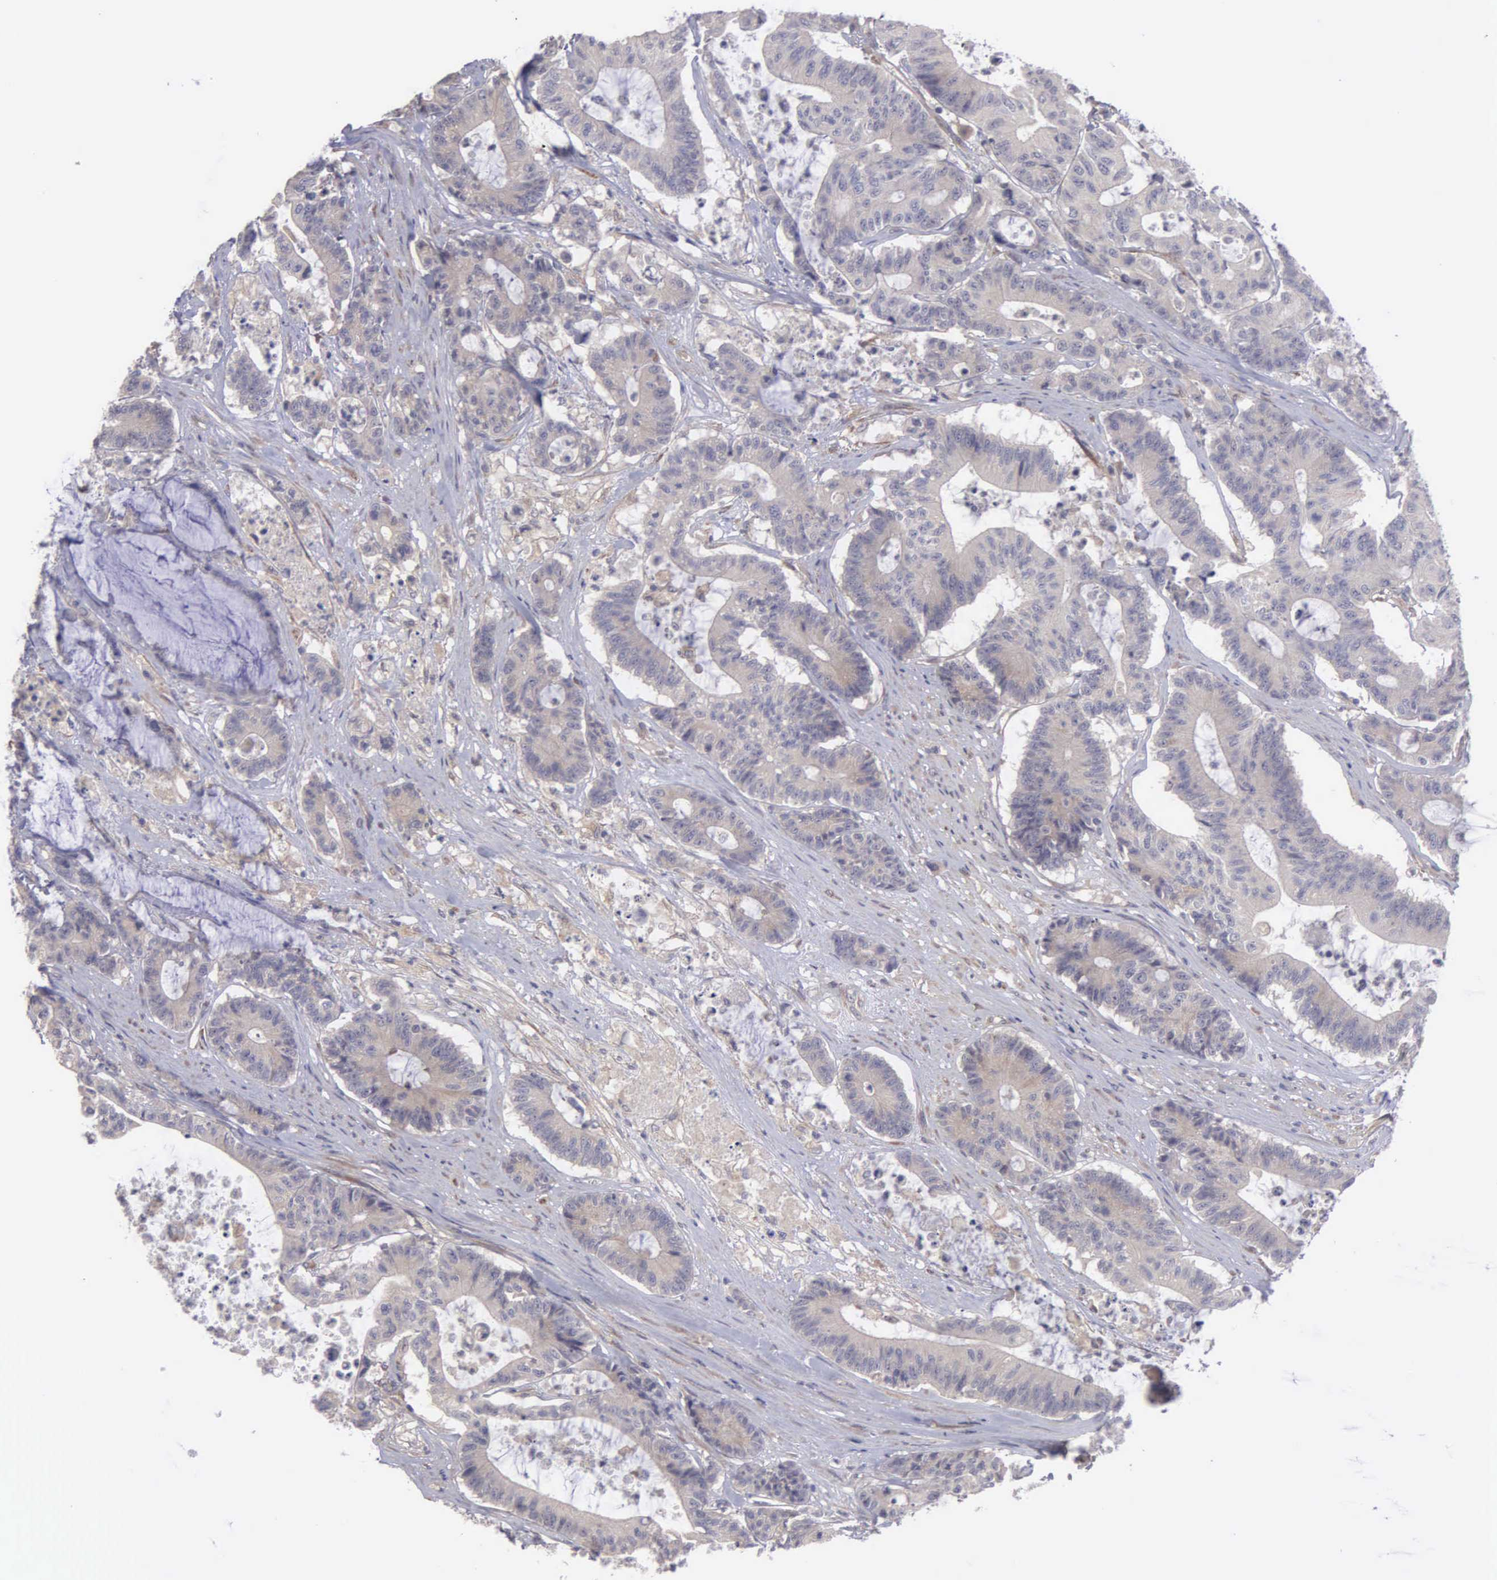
{"staining": {"intensity": "weak", "quantity": ">75%", "location": "cytoplasmic/membranous"}, "tissue": "colorectal cancer", "cell_type": "Tumor cells", "image_type": "cancer", "snomed": [{"axis": "morphology", "description": "Adenocarcinoma, NOS"}, {"axis": "topography", "description": "Colon"}], "caption": "Tumor cells exhibit low levels of weak cytoplasmic/membranous staining in approximately >75% of cells in human colorectal cancer (adenocarcinoma). Using DAB (brown) and hematoxylin (blue) stains, captured at high magnification using brightfield microscopy.", "gene": "RTL10", "patient": {"sex": "female", "age": 84}}